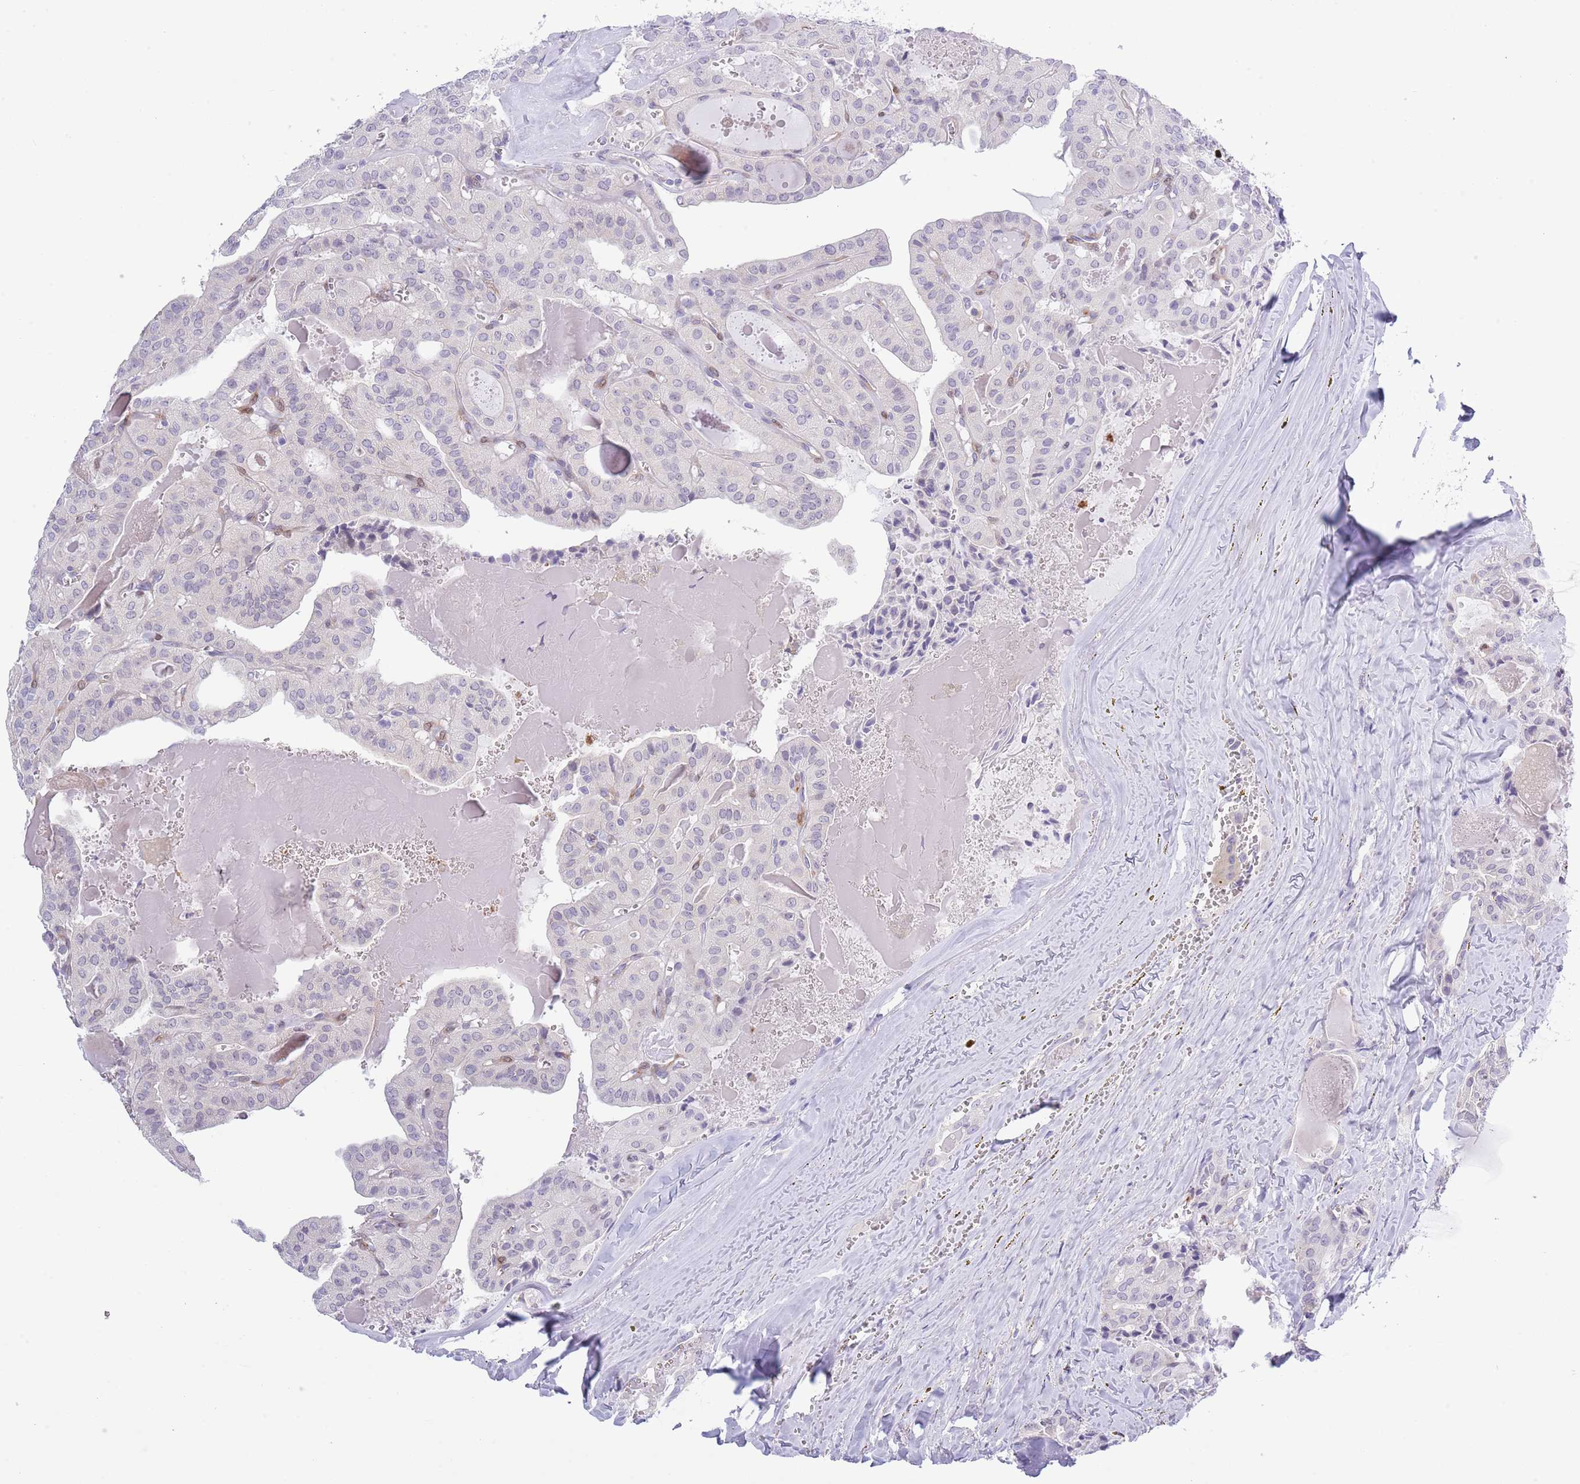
{"staining": {"intensity": "negative", "quantity": "none", "location": "none"}, "tissue": "thyroid cancer", "cell_type": "Tumor cells", "image_type": "cancer", "snomed": [{"axis": "morphology", "description": "Papillary adenocarcinoma, NOS"}, {"axis": "topography", "description": "Thyroid gland"}], "caption": "This is a micrograph of immunohistochemistry staining of thyroid papillary adenocarcinoma, which shows no positivity in tumor cells.", "gene": "ZFP2", "patient": {"sex": "male", "age": 52}}